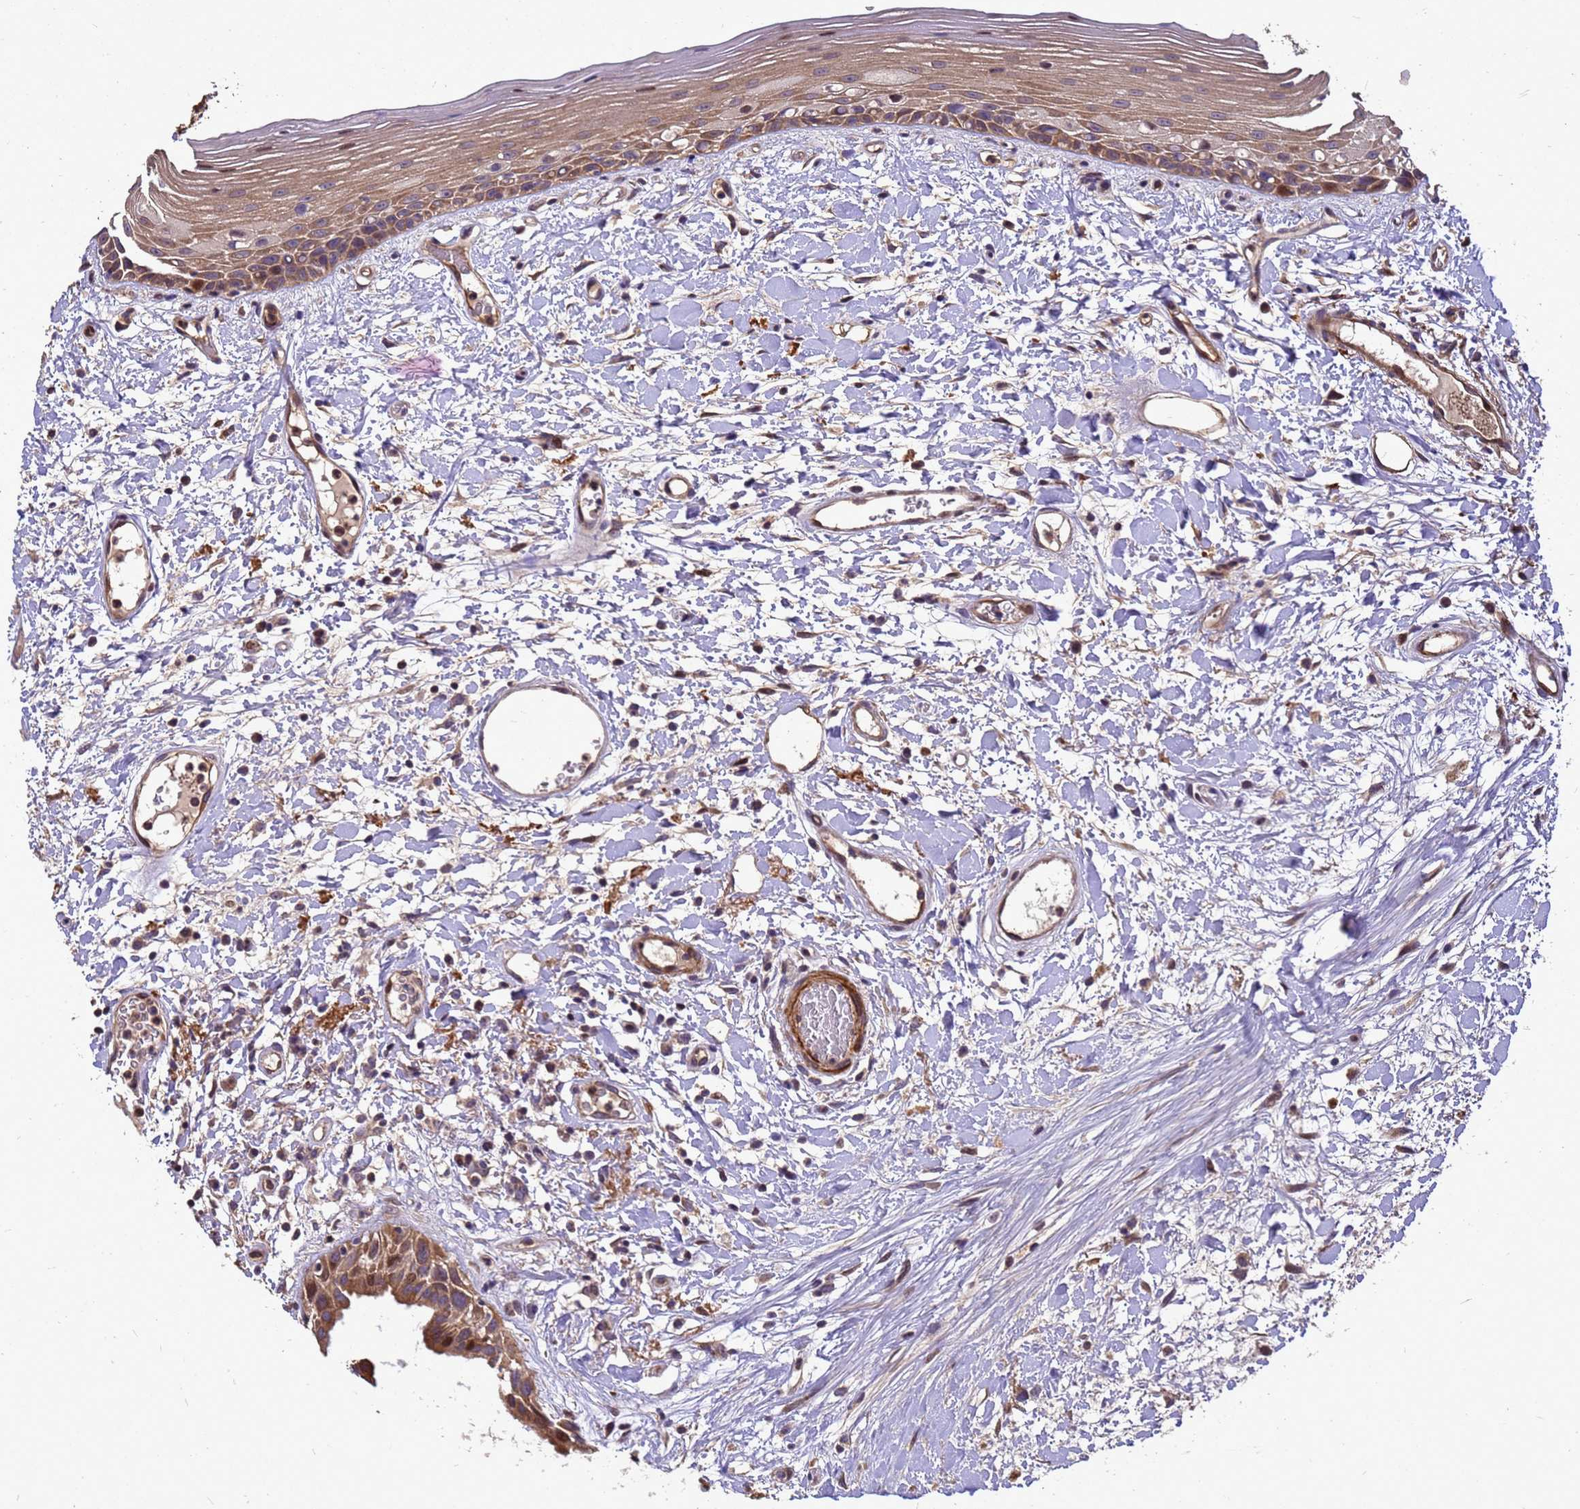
{"staining": {"intensity": "moderate", "quantity": ">75%", "location": "cytoplasmic/membranous,nuclear"}, "tissue": "oral mucosa", "cell_type": "Squamous epithelial cells", "image_type": "normal", "snomed": [{"axis": "morphology", "description": "Normal tissue, NOS"}, {"axis": "topography", "description": "Oral tissue"}], "caption": "Protein expression by IHC shows moderate cytoplasmic/membranous,nuclear positivity in approximately >75% of squamous epithelial cells in benign oral mucosa.", "gene": "RSPRY1", "patient": {"sex": "female", "age": 76}}